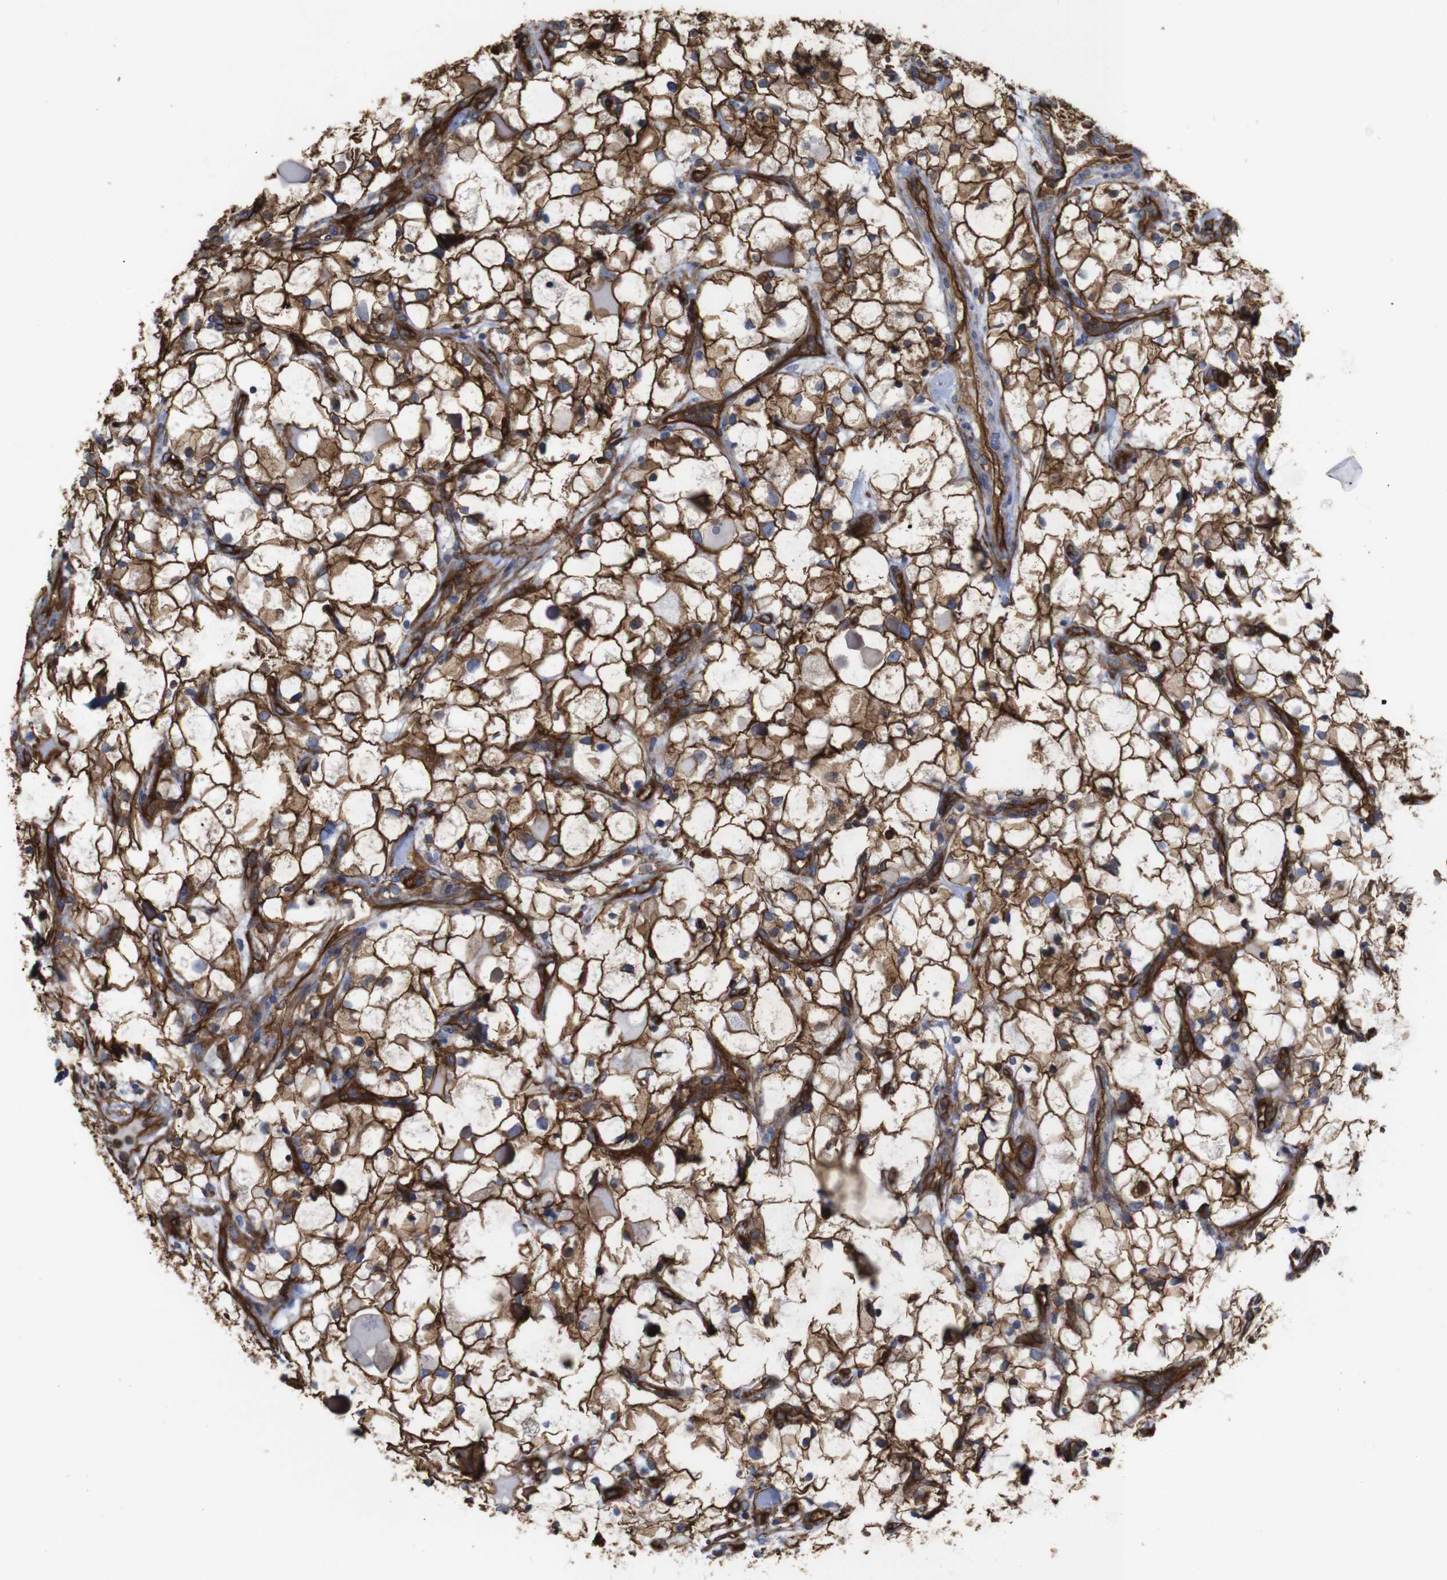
{"staining": {"intensity": "moderate", "quantity": ">75%", "location": "cytoplasmic/membranous"}, "tissue": "renal cancer", "cell_type": "Tumor cells", "image_type": "cancer", "snomed": [{"axis": "morphology", "description": "Adenocarcinoma, NOS"}, {"axis": "topography", "description": "Kidney"}], "caption": "A histopathology image showing moderate cytoplasmic/membranous expression in approximately >75% of tumor cells in renal adenocarcinoma, as visualized by brown immunohistochemical staining.", "gene": "SPTBN1", "patient": {"sex": "female", "age": 60}}